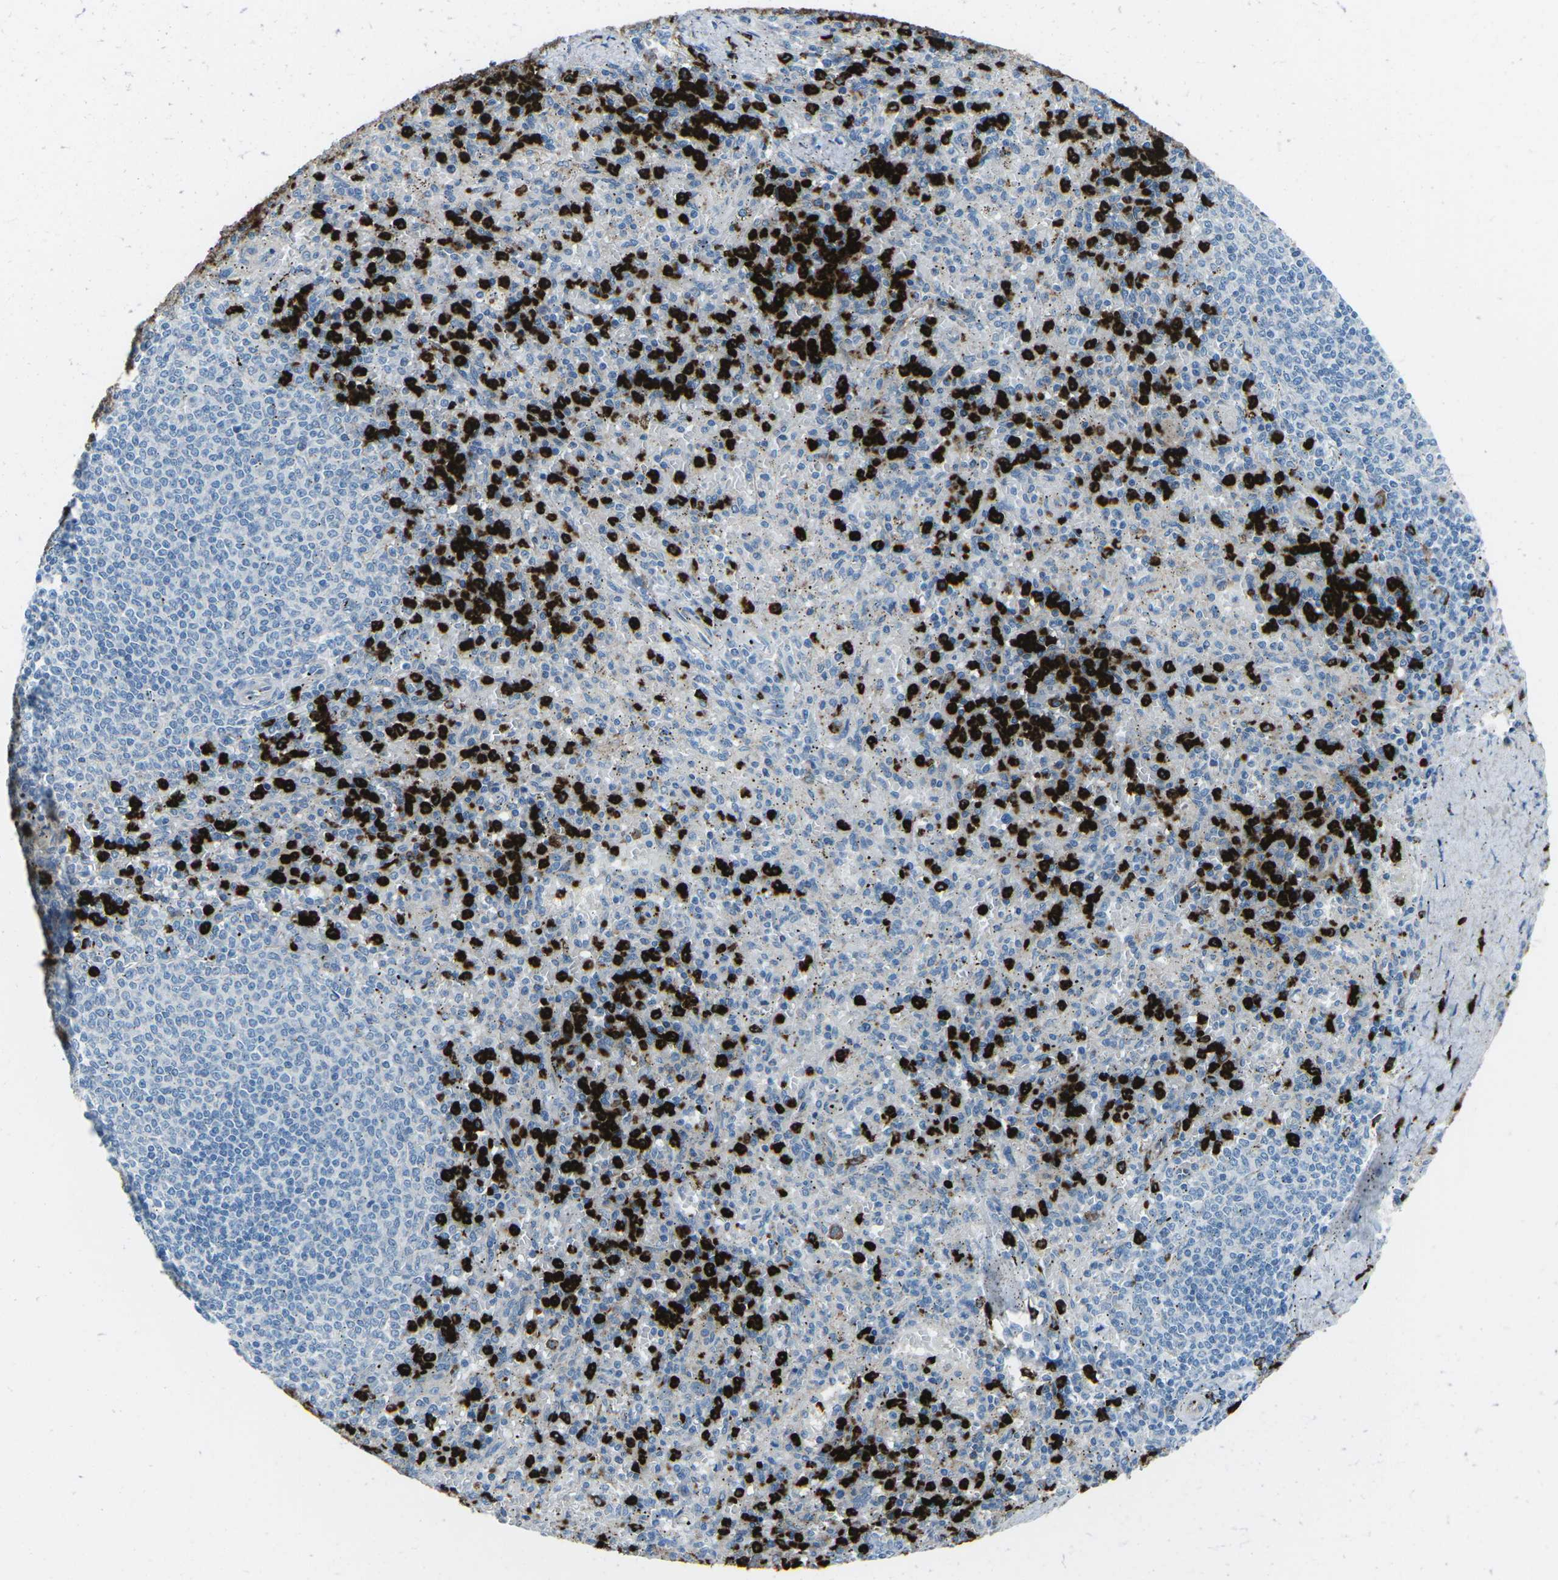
{"staining": {"intensity": "strong", "quantity": "25%-75%", "location": "cytoplasmic/membranous"}, "tissue": "spleen", "cell_type": "Cells in red pulp", "image_type": "normal", "snomed": [{"axis": "morphology", "description": "Normal tissue, NOS"}, {"axis": "topography", "description": "Spleen"}], "caption": "The immunohistochemical stain highlights strong cytoplasmic/membranous staining in cells in red pulp of unremarkable spleen. (DAB (3,3'-diaminobenzidine) IHC, brown staining for protein, blue staining for nuclei).", "gene": "FCN1", "patient": {"sex": "male", "age": 72}}